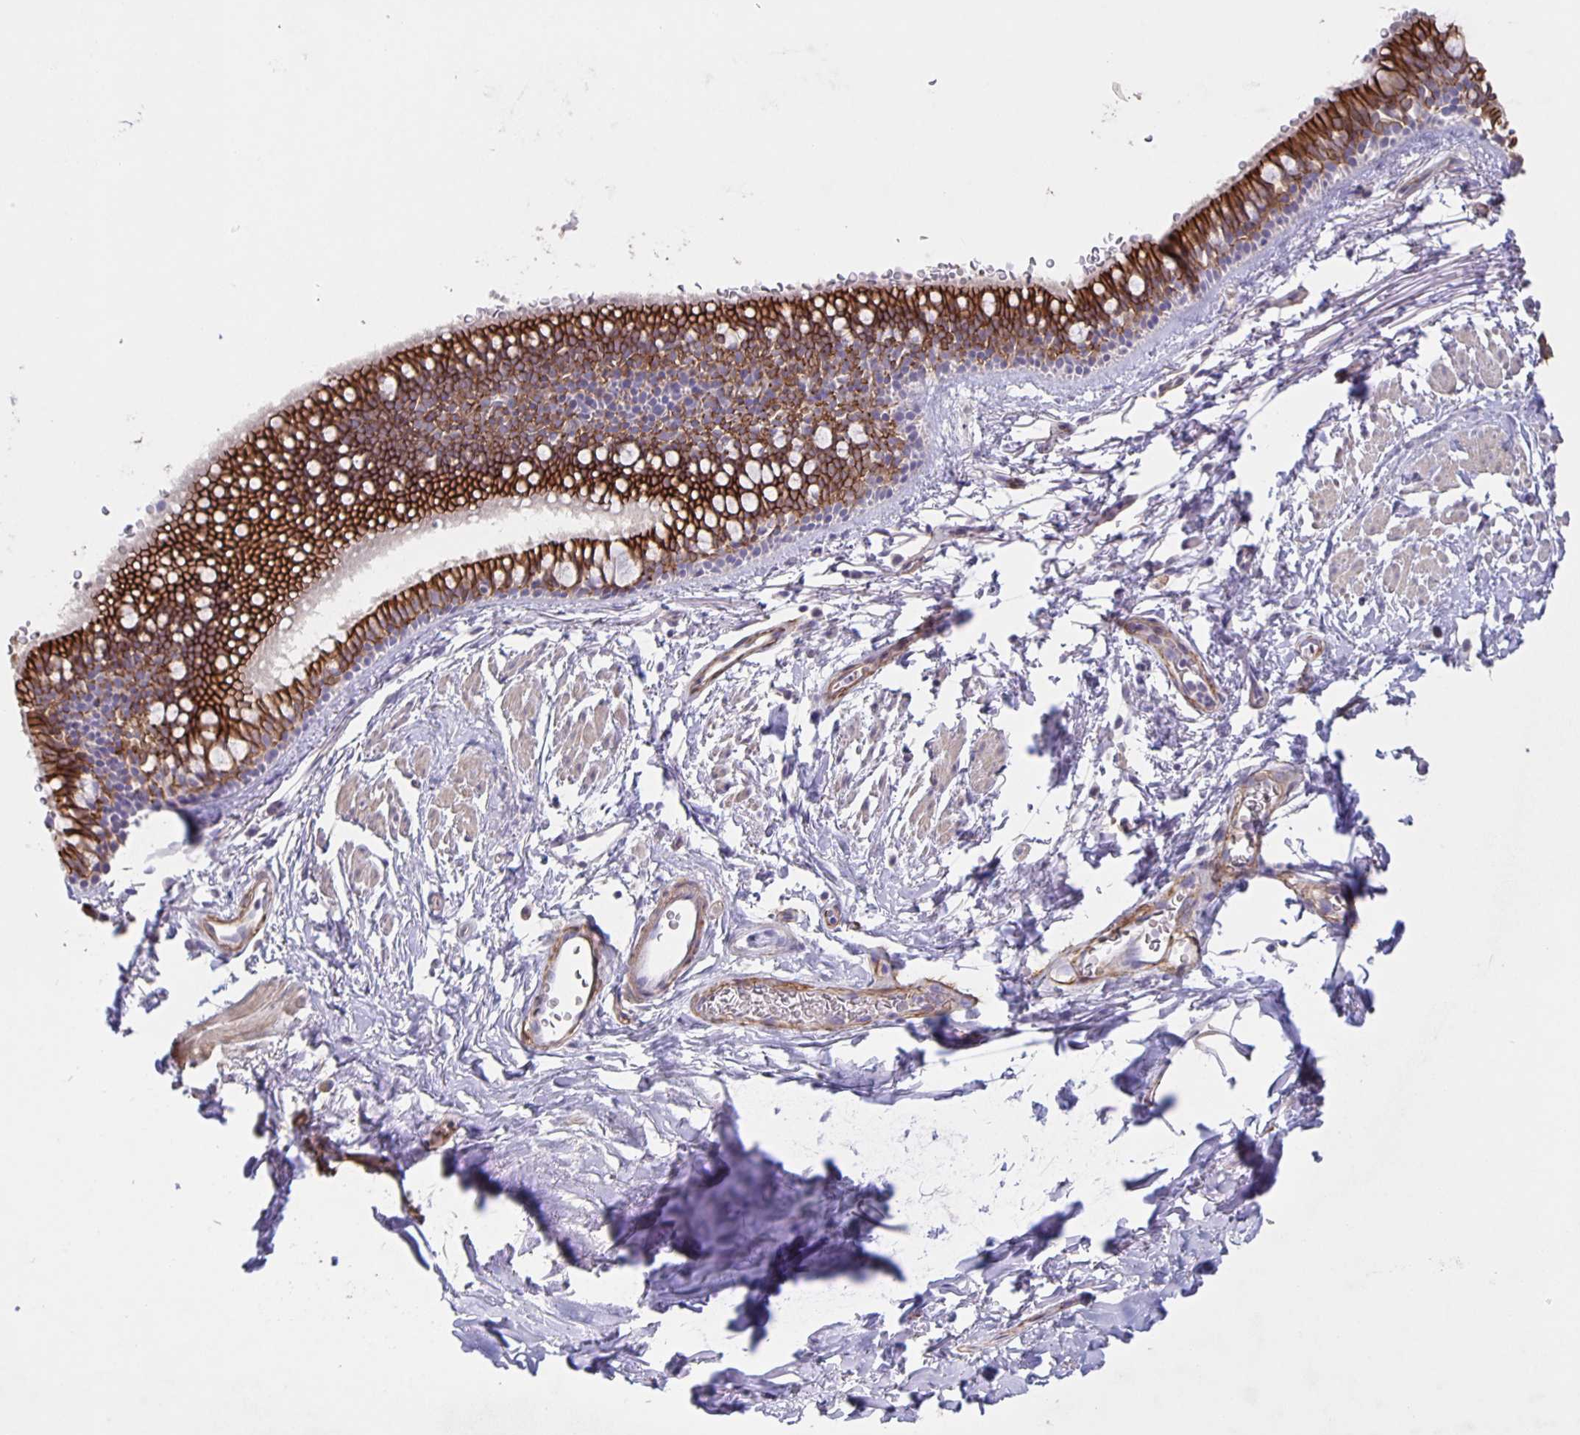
{"staining": {"intensity": "moderate", "quantity": "25%-75%", "location": "cytoplasmic/membranous"}, "tissue": "bronchus", "cell_type": "Respiratory epithelial cells", "image_type": "normal", "snomed": [{"axis": "morphology", "description": "Normal tissue, NOS"}, {"axis": "topography", "description": "Lymph node"}, {"axis": "topography", "description": "Cartilage tissue"}, {"axis": "topography", "description": "Bronchus"}], "caption": "Moderate cytoplasmic/membranous expression is present in about 25%-75% of respiratory epithelial cells in unremarkable bronchus. (Brightfield microscopy of DAB IHC at high magnification).", "gene": "SRCIN1", "patient": {"sex": "female", "age": 70}}